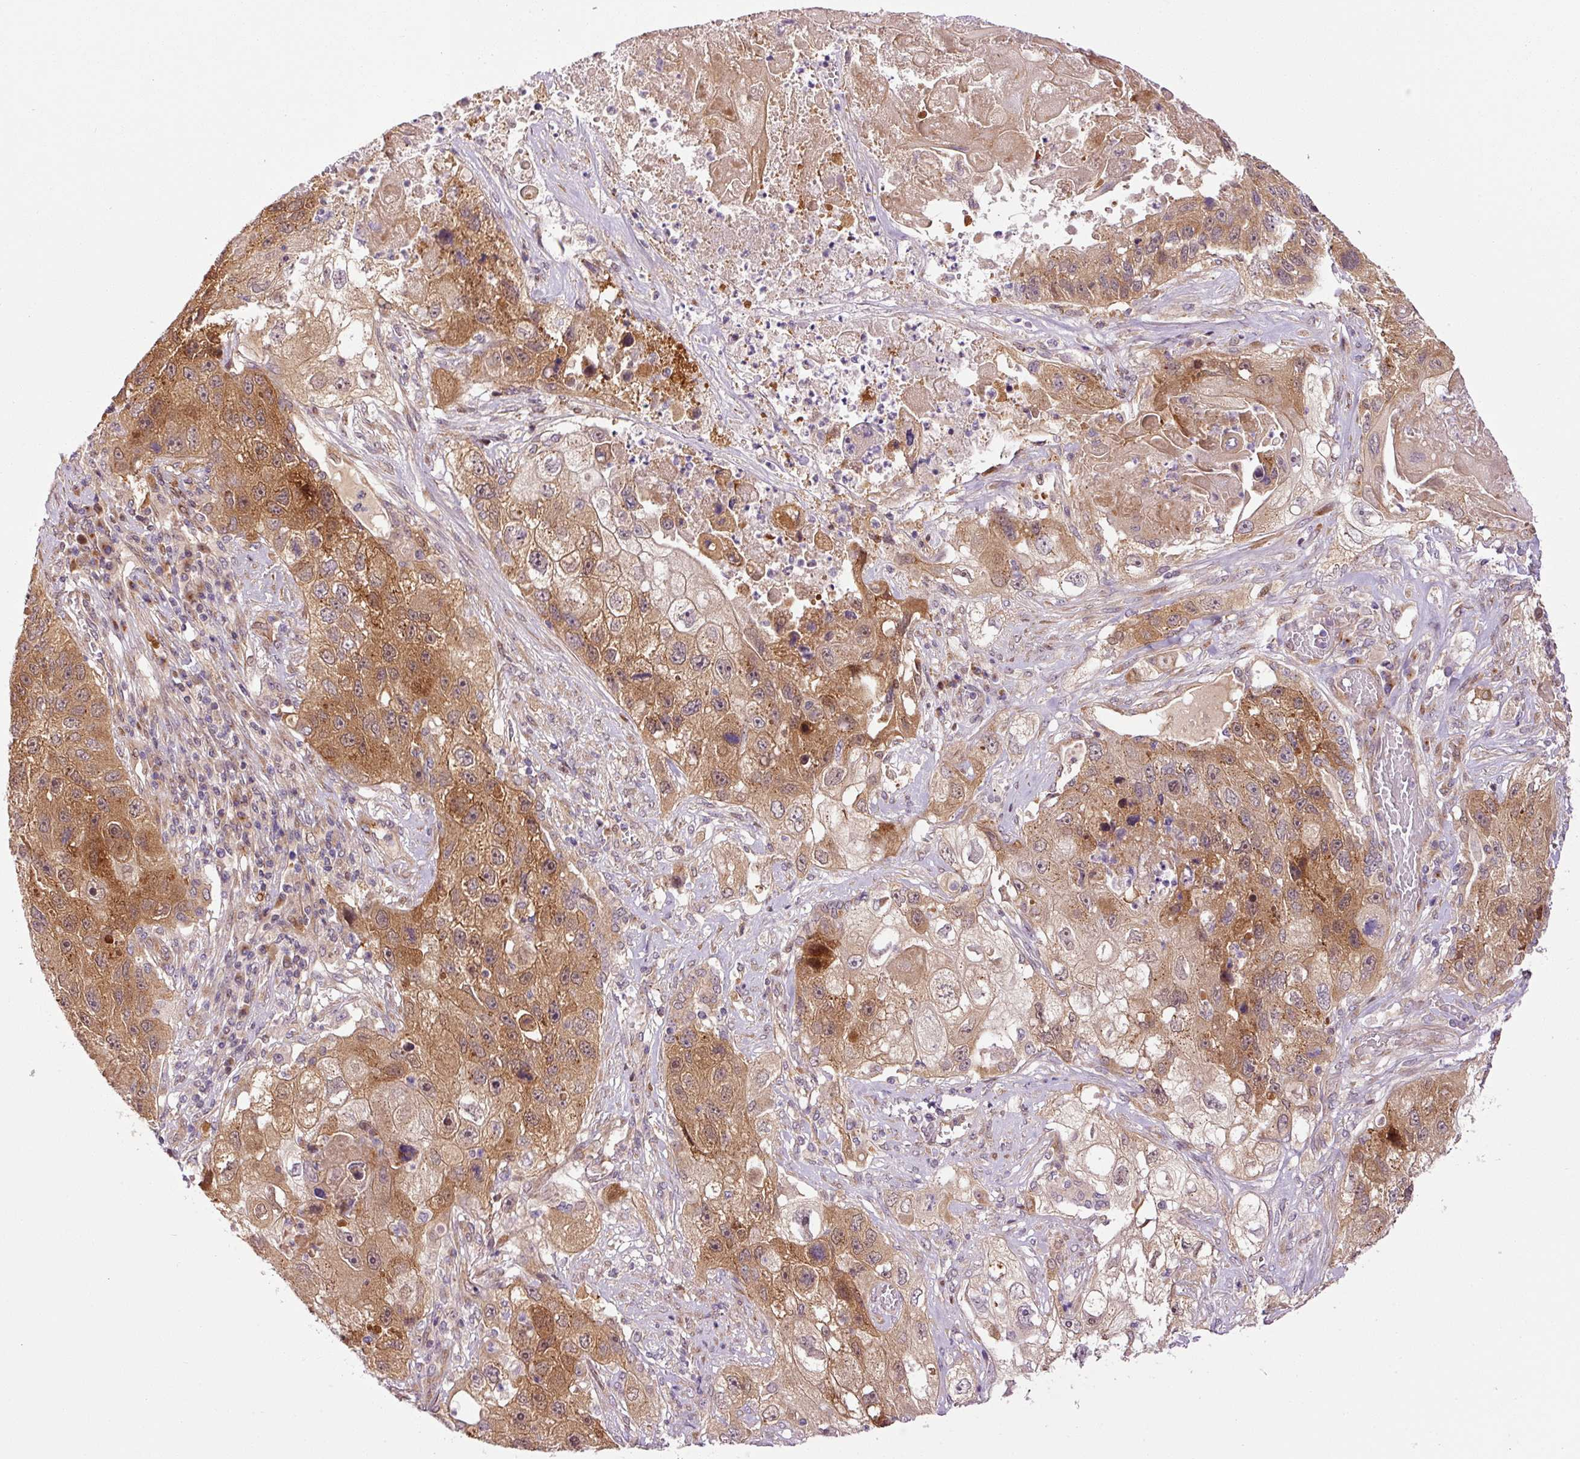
{"staining": {"intensity": "moderate", "quantity": ">75%", "location": "cytoplasmic/membranous,nuclear"}, "tissue": "lung cancer", "cell_type": "Tumor cells", "image_type": "cancer", "snomed": [{"axis": "morphology", "description": "Squamous cell carcinoma, NOS"}, {"axis": "topography", "description": "Lung"}], "caption": "Brown immunohistochemical staining in human lung squamous cell carcinoma demonstrates moderate cytoplasmic/membranous and nuclear expression in approximately >75% of tumor cells.", "gene": "PPP1R14B", "patient": {"sex": "male", "age": 61}}